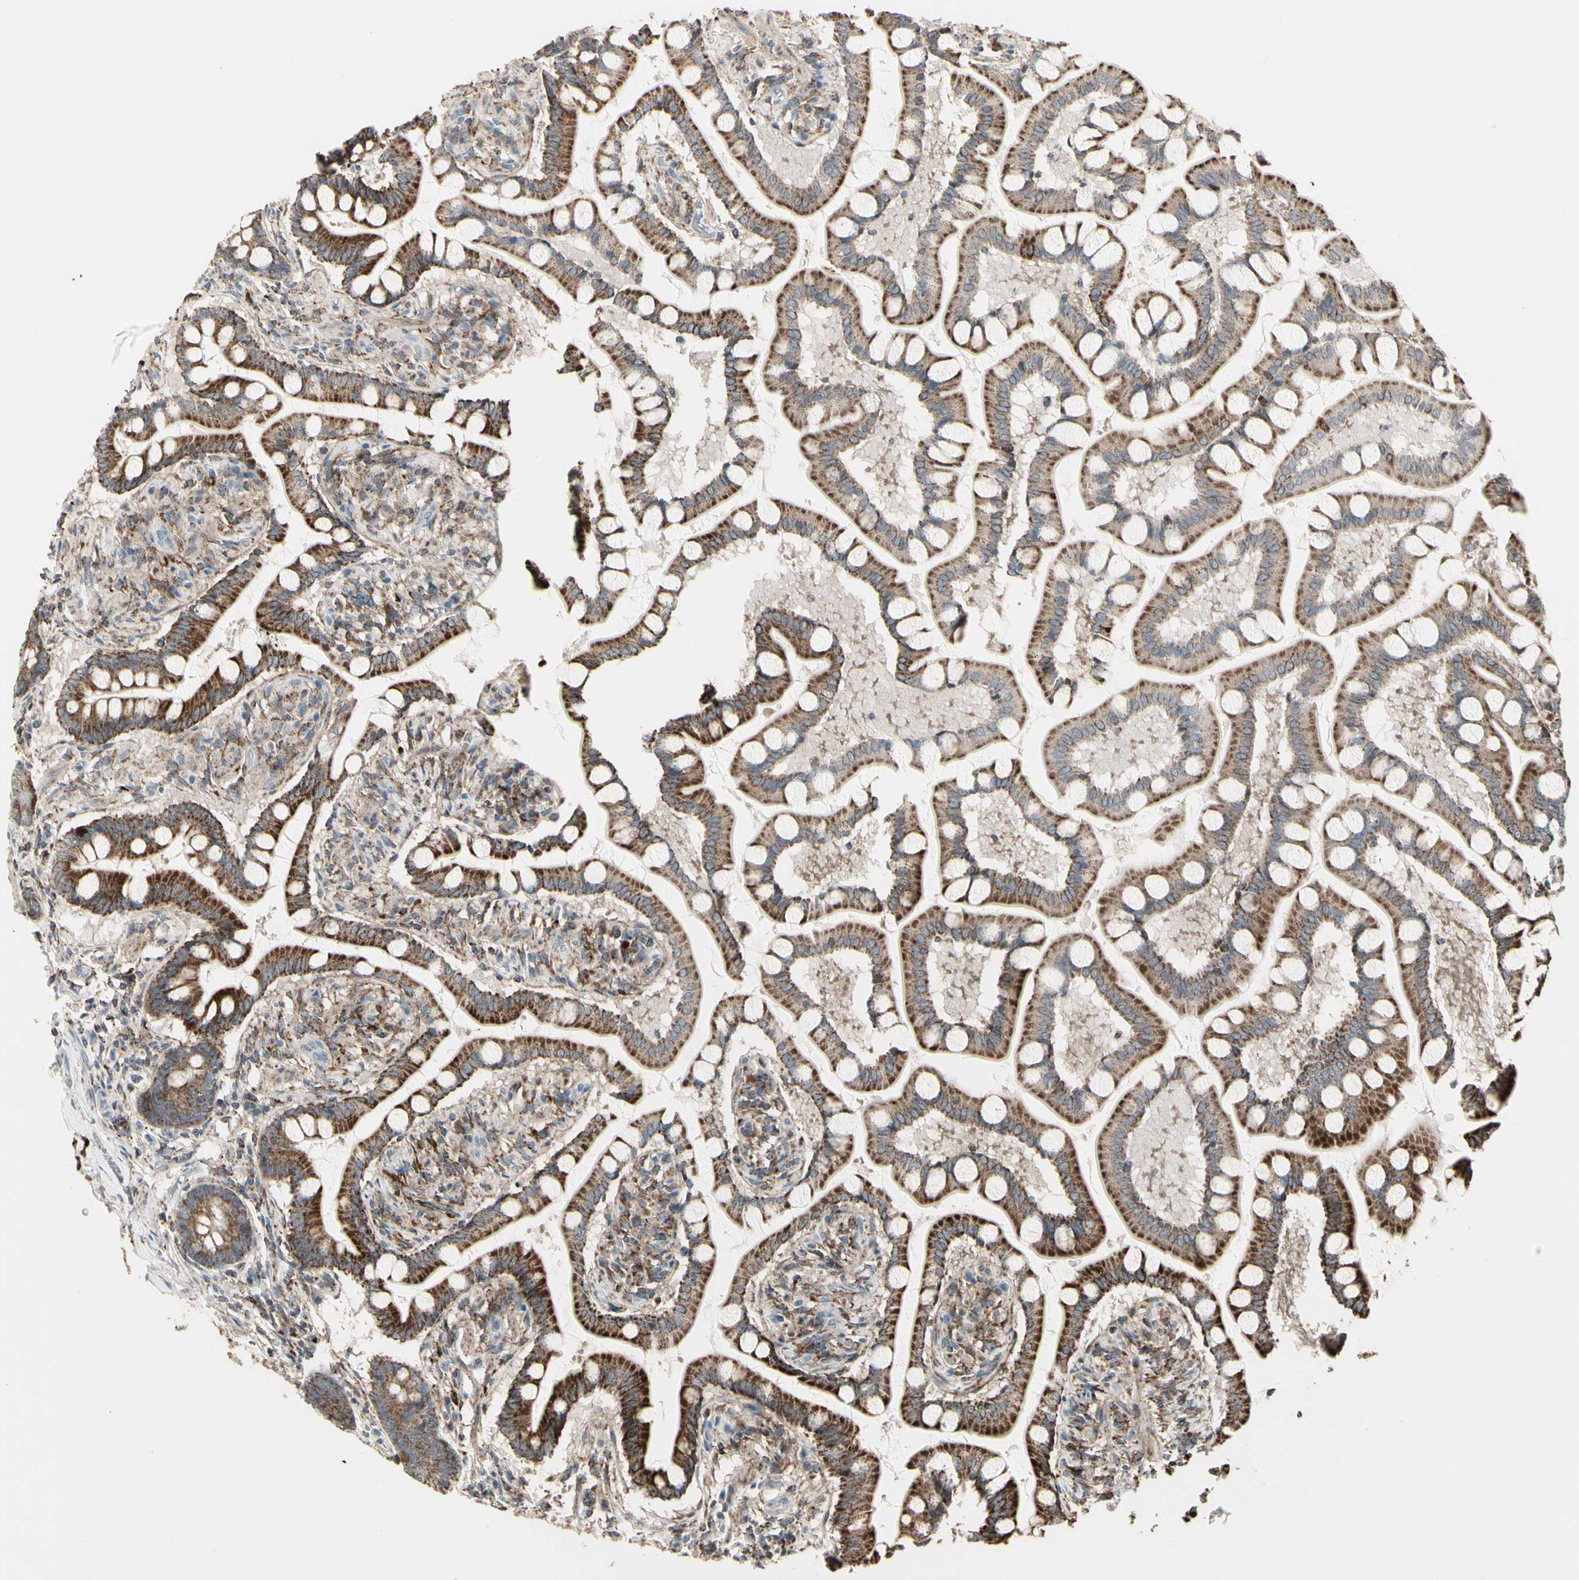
{"staining": {"intensity": "strong", "quantity": ">75%", "location": "cytoplasmic/membranous"}, "tissue": "small intestine", "cell_type": "Glandular cells", "image_type": "normal", "snomed": [{"axis": "morphology", "description": "Normal tissue, NOS"}, {"axis": "topography", "description": "Small intestine"}], "caption": "Human small intestine stained with a brown dye shows strong cytoplasmic/membranous positive expression in about >75% of glandular cells.", "gene": "TMEM176A", "patient": {"sex": "male", "age": 41}}